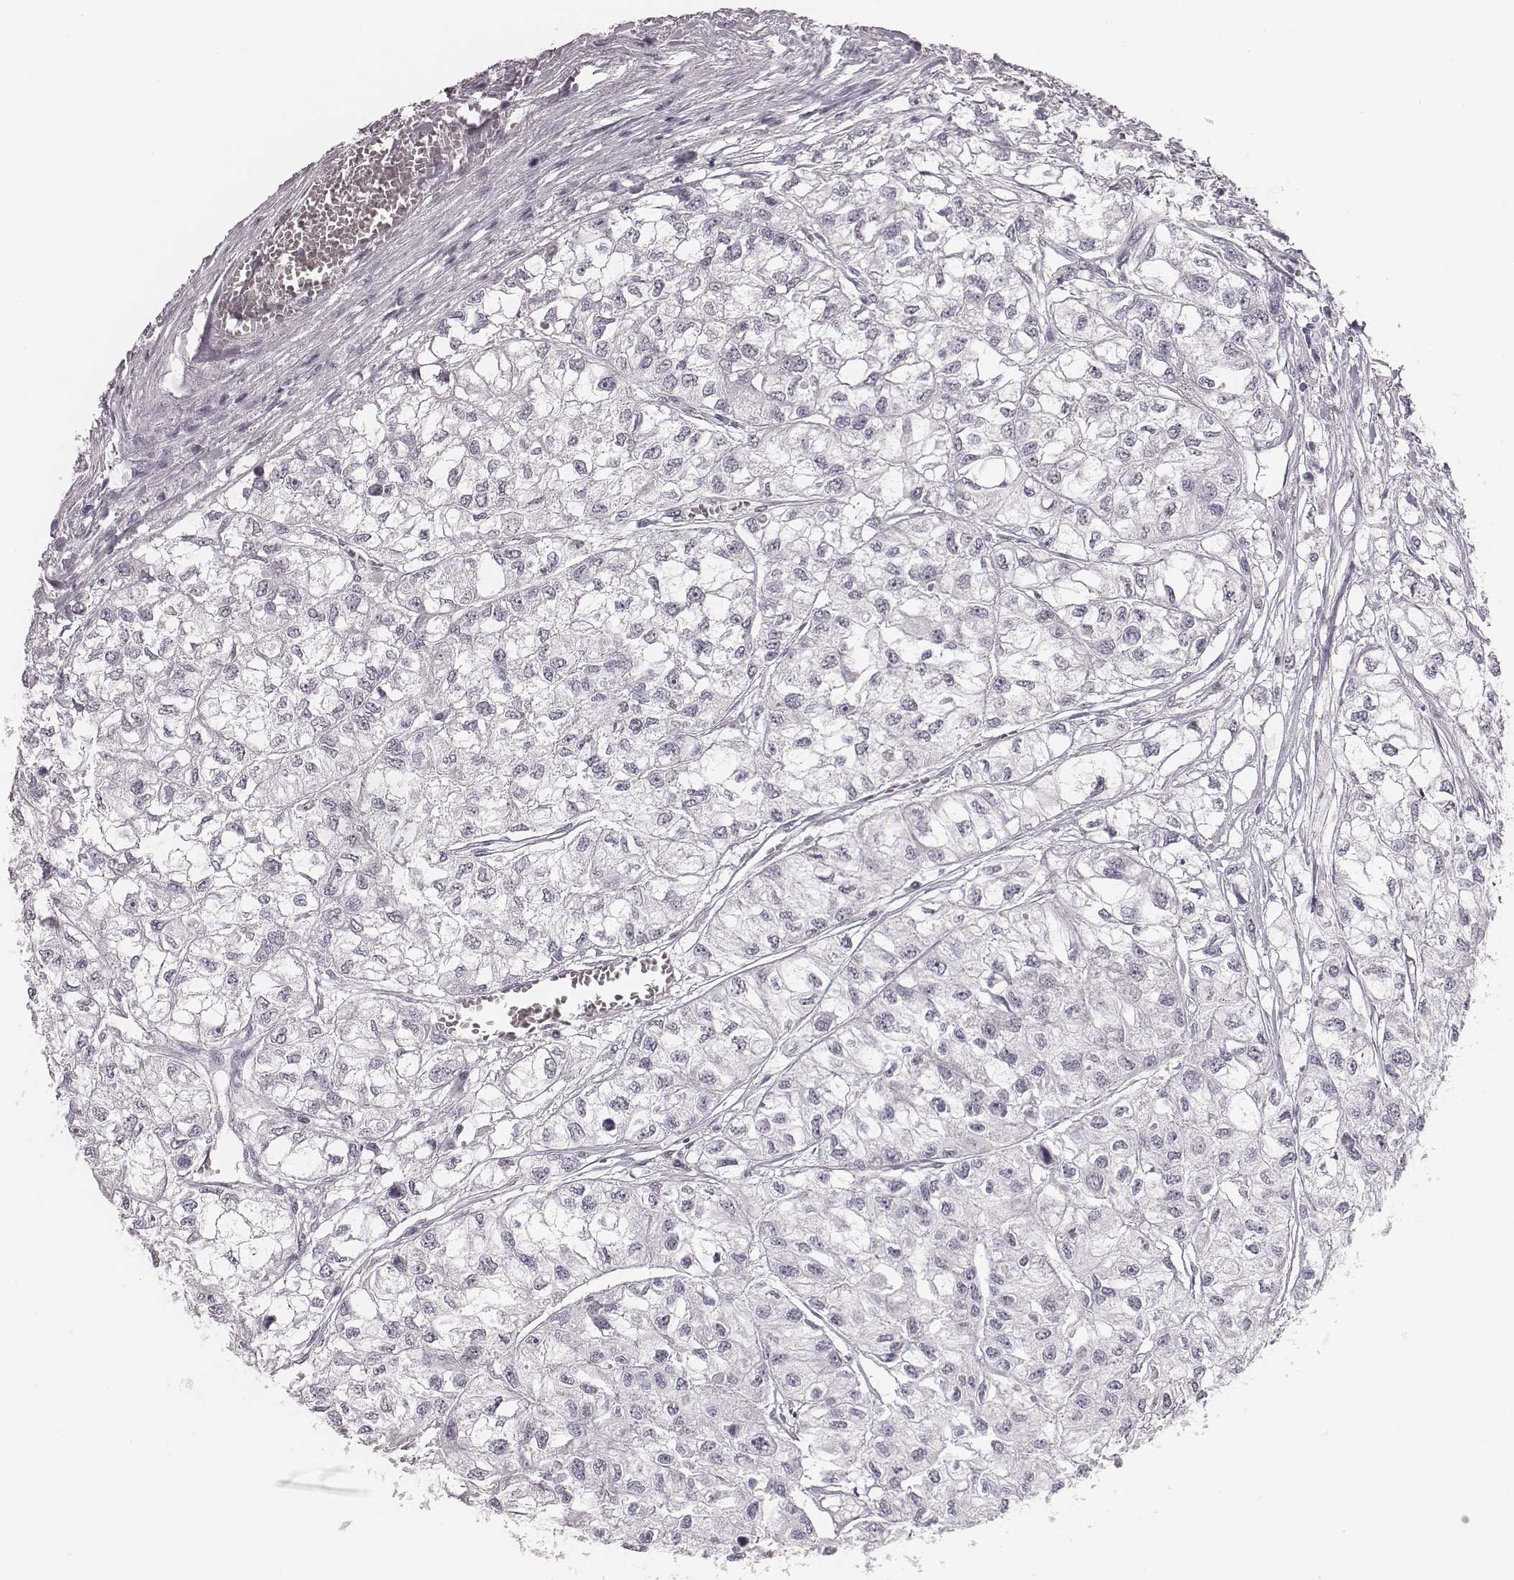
{"staining": {"intensity": "negative", "quantity": "none", "location": "none"}, "tissue": "renal cancer", "cell_type": "Tumor cells", "image_type": "cancer", "snomed": [{"axis": "morphology", "description": "Adenocarcinoma, NOS"}, {"axis": "topography", "description": "Kidney"}], "caption": "High magnification brightfield microscopy of renal cancer (adenocarcinoma) stained with DAB (brown) and counterstained with hematoxylin (blue): tumor cells show no significant positivity. (DAB (3,3'-diaminobenzidine) IHC, high magnification).", "gene": "CSHL1", "patient": {"sex": "male", "age": 56}}